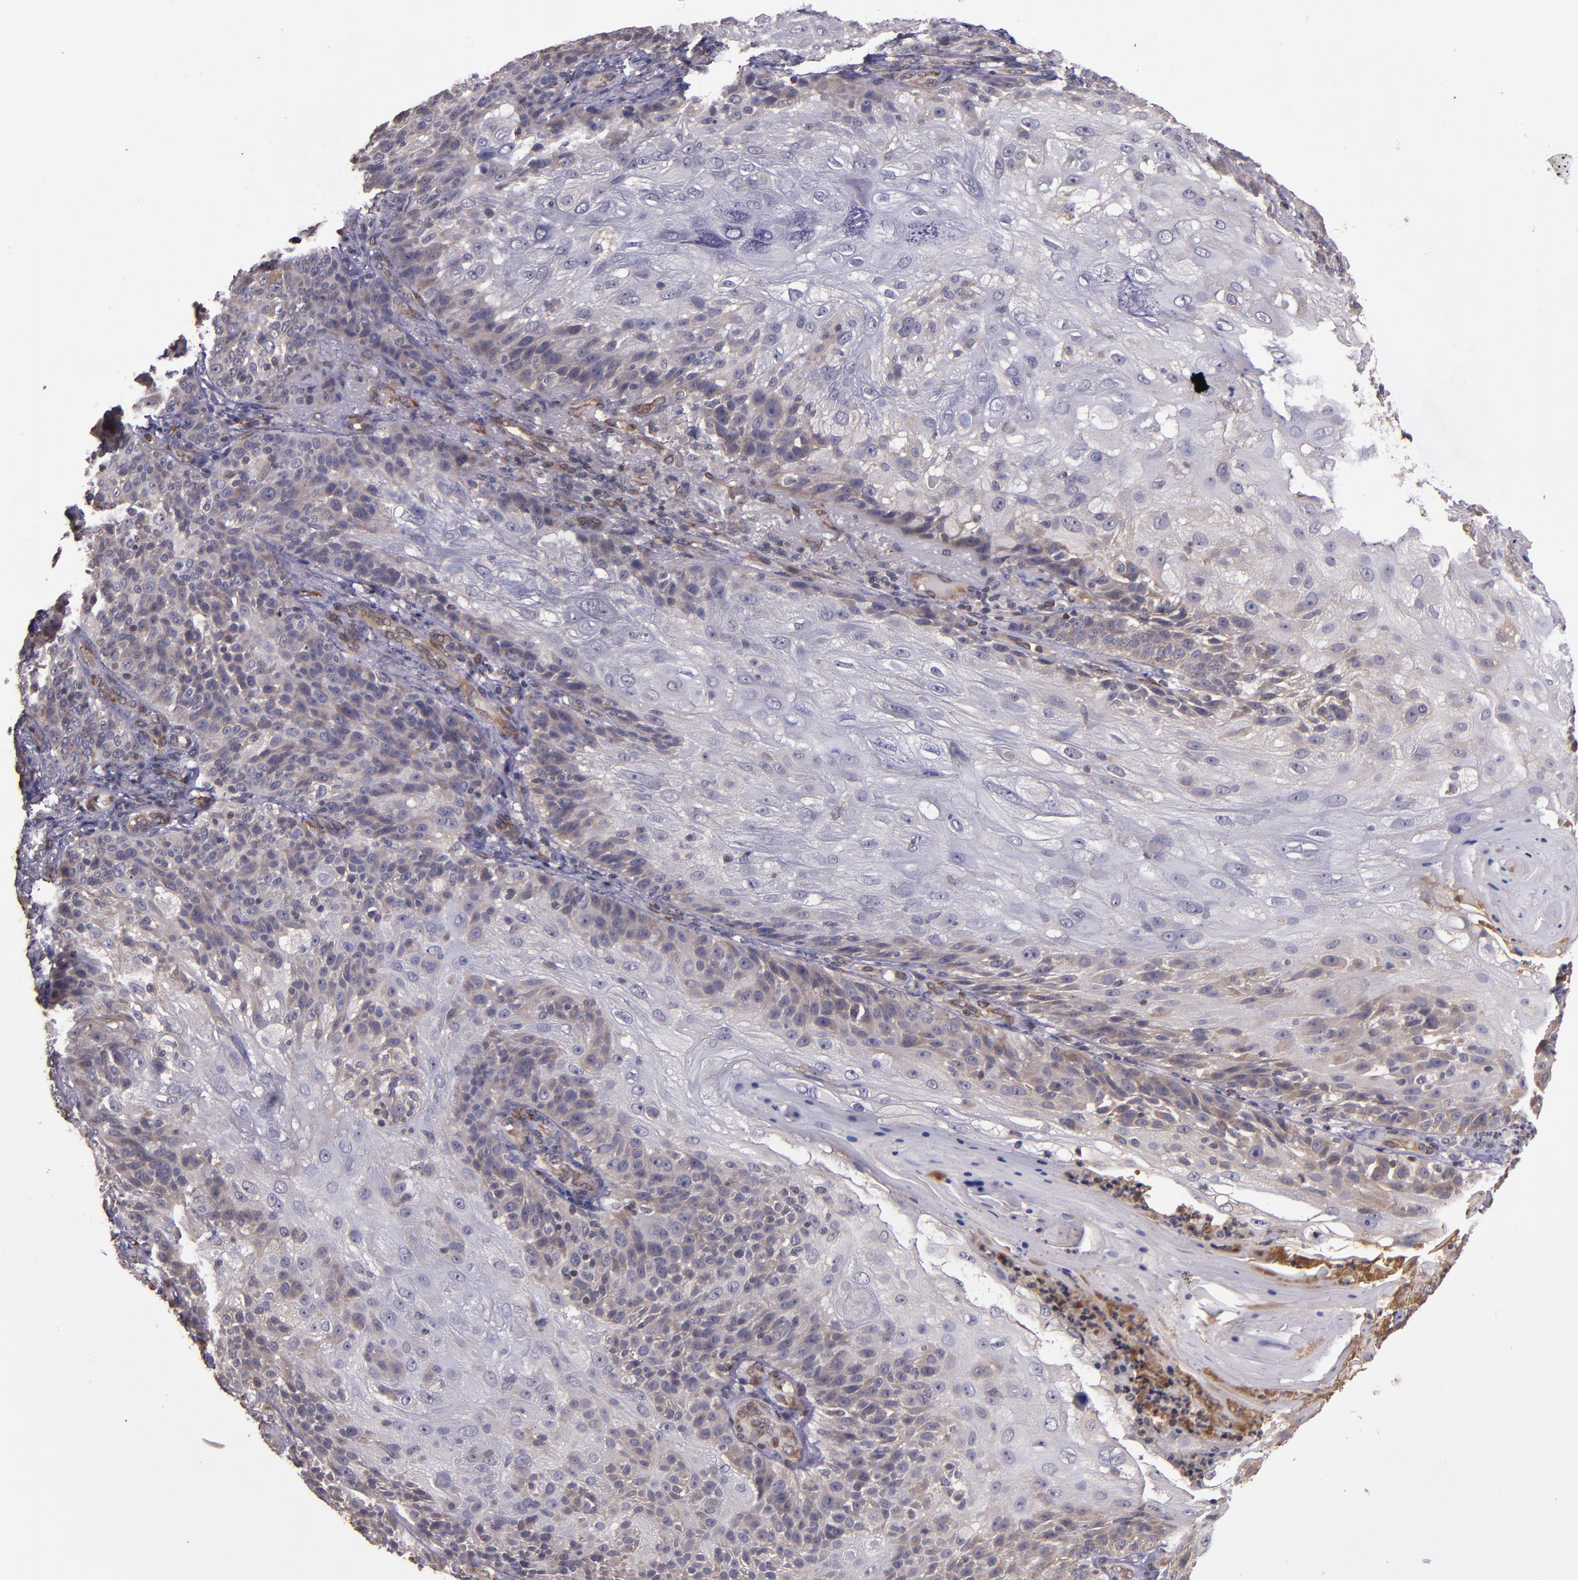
{"staining": {"intensity": "weak", "quantity": "<25%", "location": "cytoplasmic/membranous"}, "tissue": "skin cancer", "cell_type": "Tumor cells", "image_type": "cancer", "snomed": [{"axis": "morphology", "description": "Normal tissue, NOS"}, {"axis": "morphology", "description": "Squamous cell carcinoma, NOS"}, {"axis": "topography", "description": "Skin"}], "caption": "Protein analysis of skin cancer (squamous cell carcinoma) exhibits no significant positivity in tumor cells.", "gene": "PRAF2", "patient": {"sex": "female", "age": 83}}